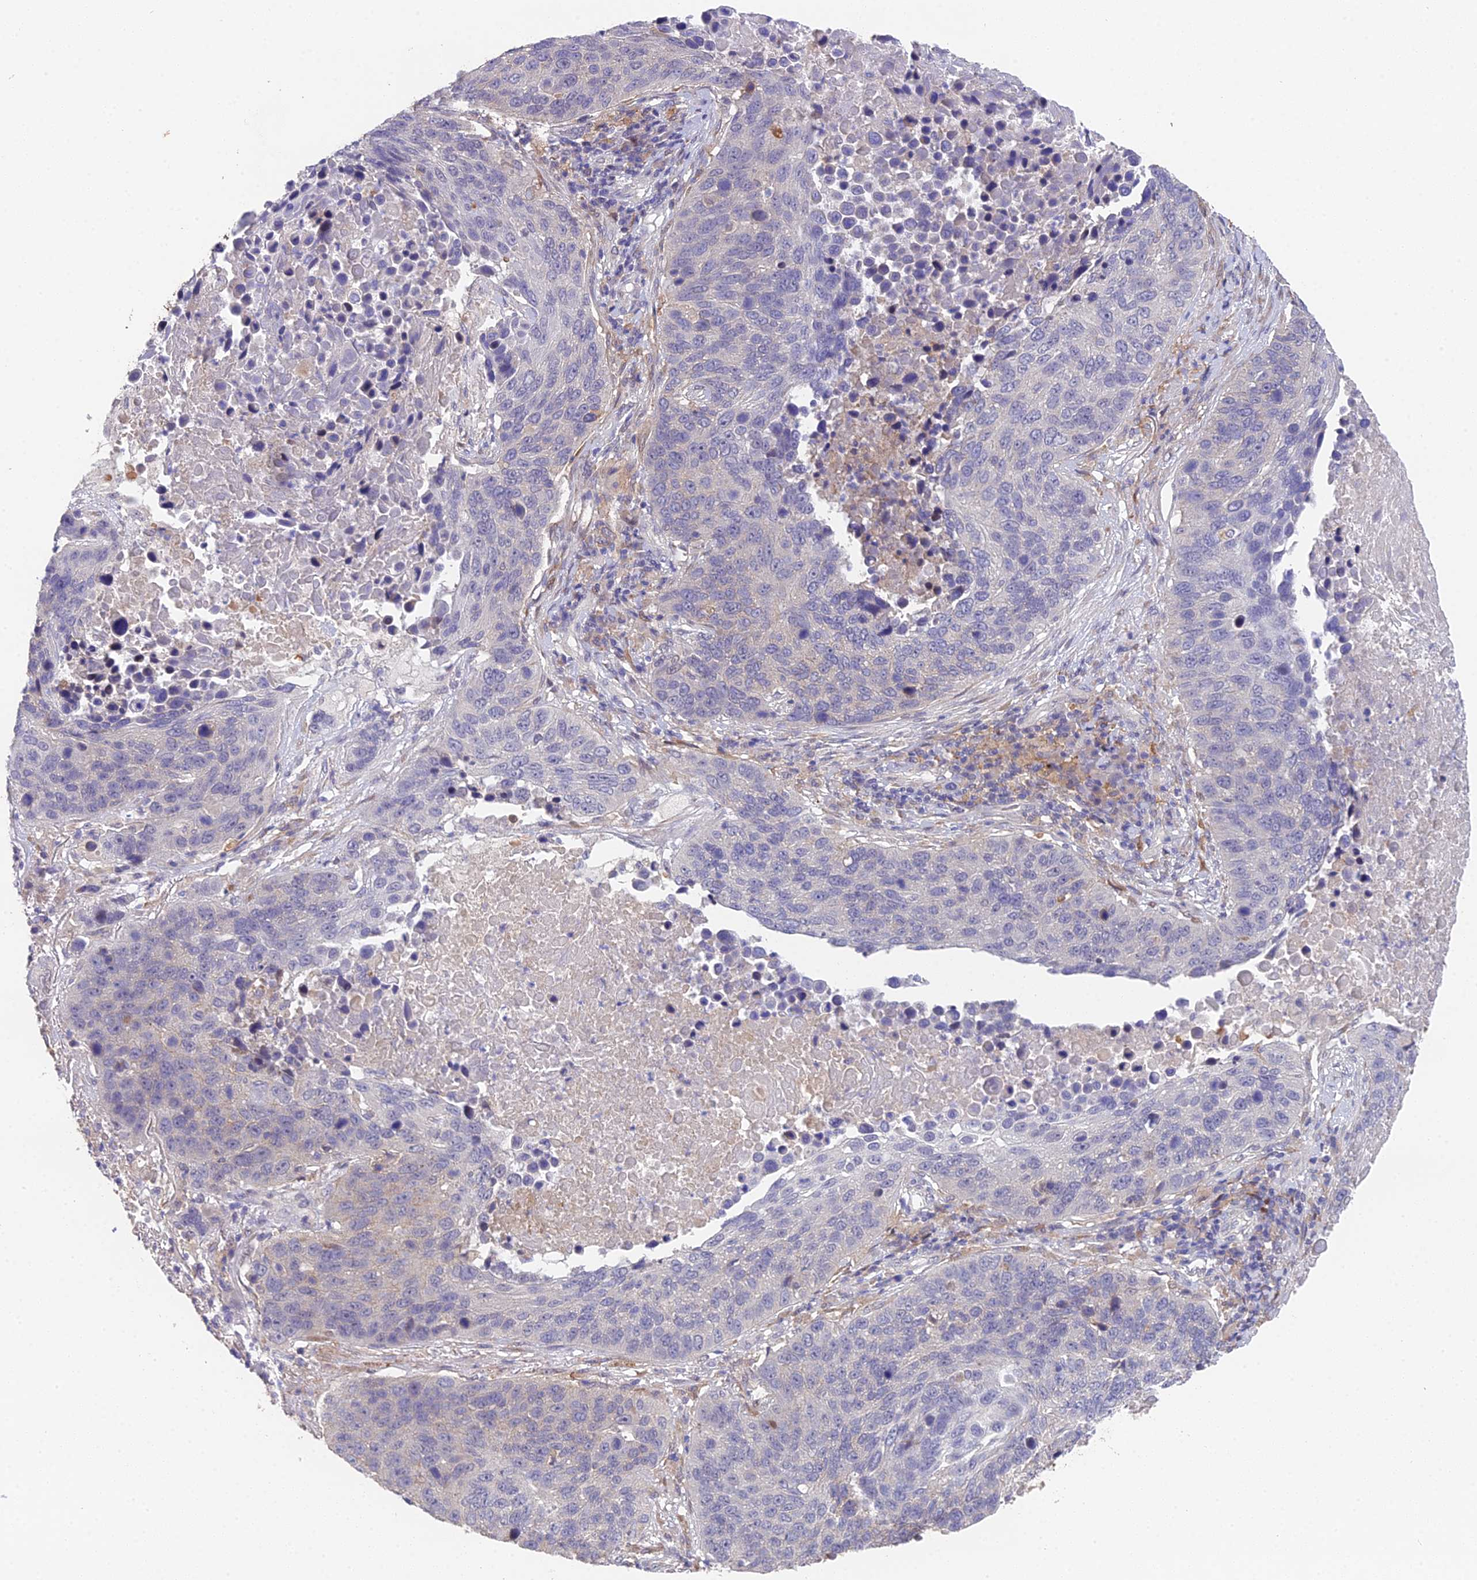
{"staining": {"intensity": "negative", "quantity": "none", "location": "none"}, "tissue": "lung cancer", "cell_type": "Tumor cells", "image_type": "cancer", "snomed": [{"axis": "morphology", "description": "Normal tissue, NOS"}, {"axis": "morphology", "description": "Squamous cell carcinoma, NOS"}, {"axis": "topography", "description": "Lymph node"}, {"axis": "topography", "description": "Lung"}], "caption": "Image shows no protein expression in tumor cells of lung cancer (squamous cell carcinoma) tissue.", "gene": "PUS10", "patient": {"sex": "male", "age": 66}}